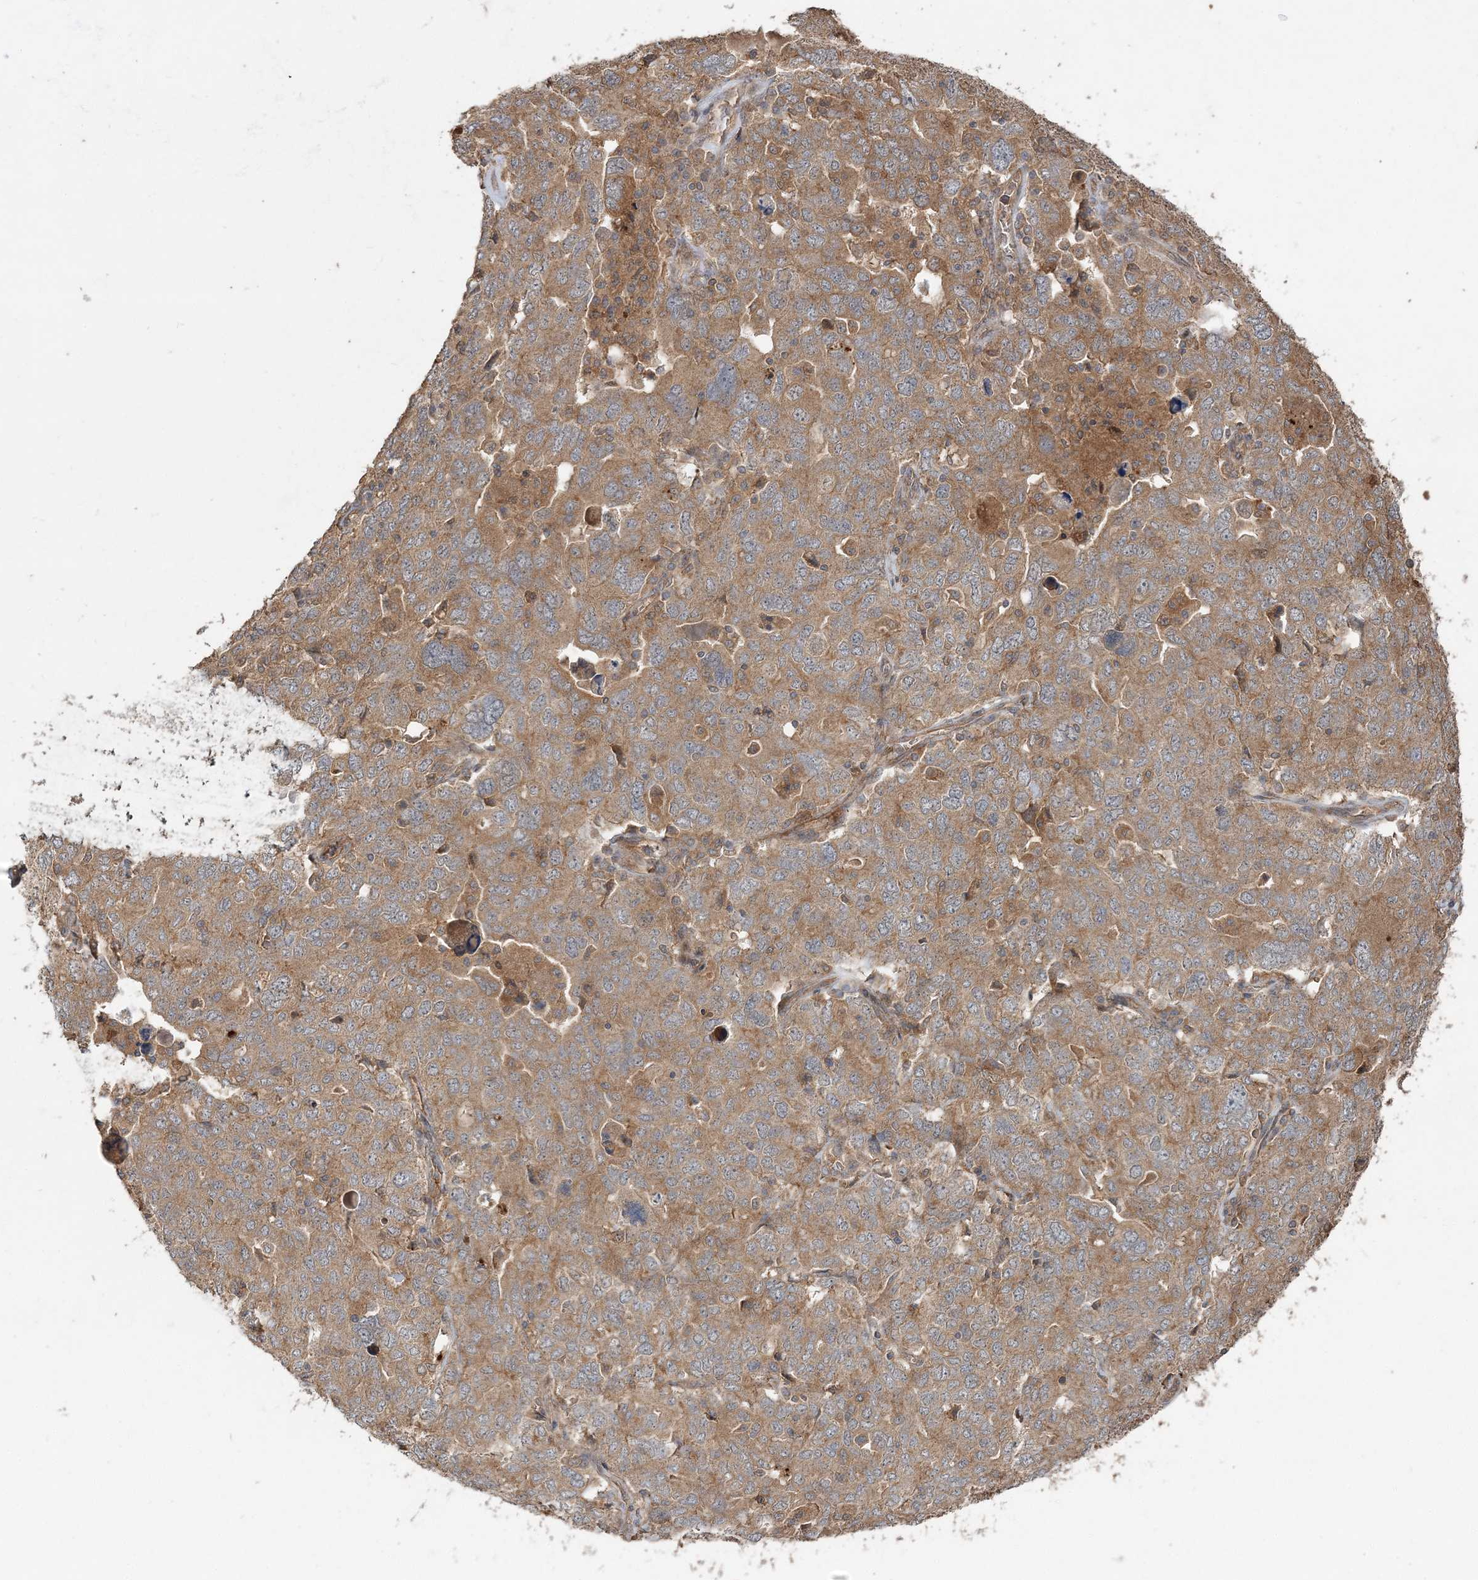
{"staining": {"intensity": "moderate", "quantity": ">75%", "location": "cytoplasmic/membranous"}, "tissue": "ovarian cancer", "cell_type": "Tumor cells", "image_type": "cancer", "snomed": [{"axis": "morphology", "description": "Carcinoma, endometroid"}, {"axis": "topography", "description": "Ovary"}], "caption": "Ovarian endometroid carcinoma stained for a protein (brown) displays moderate cytoplasmic/membranous positive positivity in about >75% of tumor cells.", "gene": "SPRY1", "patient": {"sex": "female", "age": 62}}